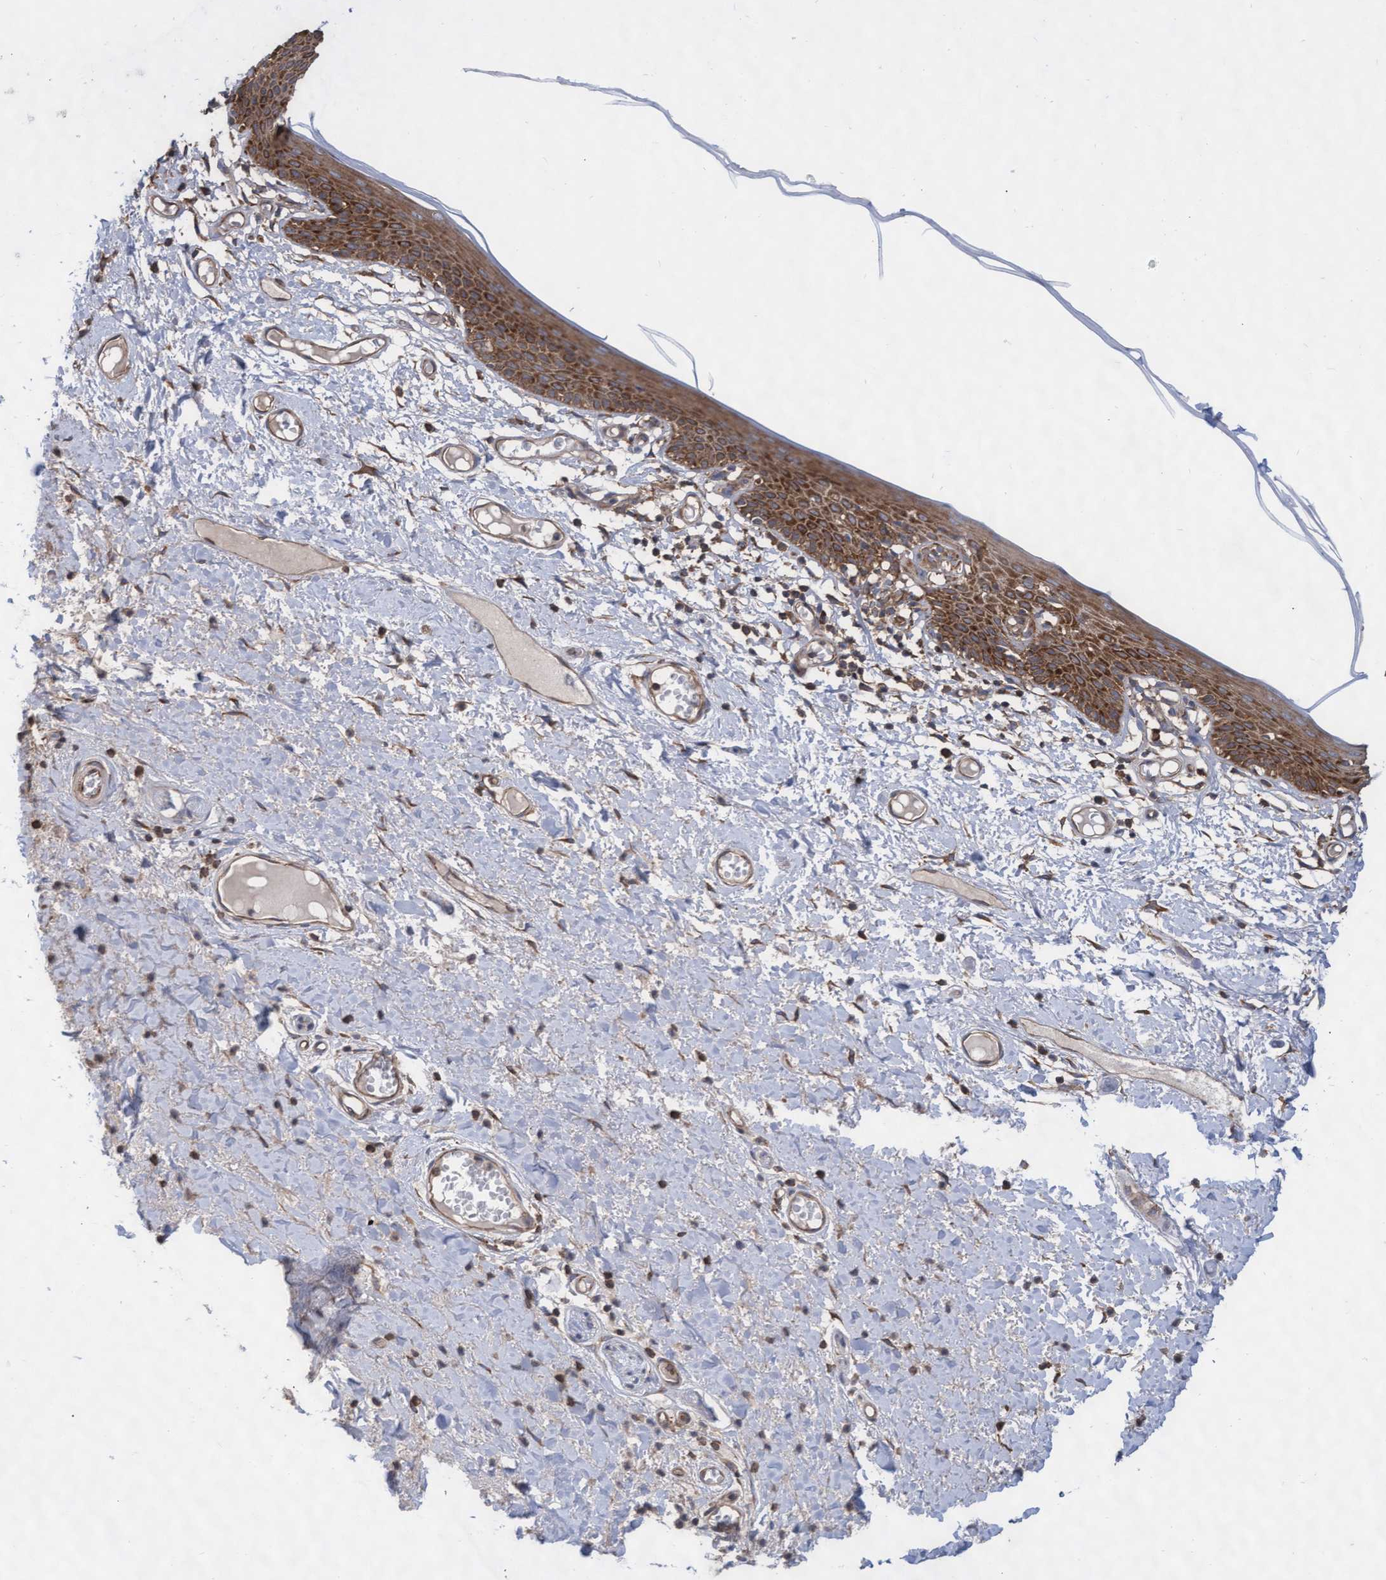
{"staining": {"intensity": "strong", "quantity": ">75%", "location": "cytoplasmic/membranous"}, "tissue": "skin", "cell_type": "Epidermal cells", "image_type": "normal", "snomed": [{"axis": "morphology", "description": "Normal tissue, NOS"}, {"axis": "topography", "description": "Vulva"}], "caption": "Epidermal cells reveal strong cytoplasmic/membranous positivity in approximately >75% of cells in benign skin. (DAB (3,3'-diaminobenzidine) = brown stain, brightfield microscopy at high magnification).", "gene": "ABCF2", "patient": {"sex": "female", "age": 54}}